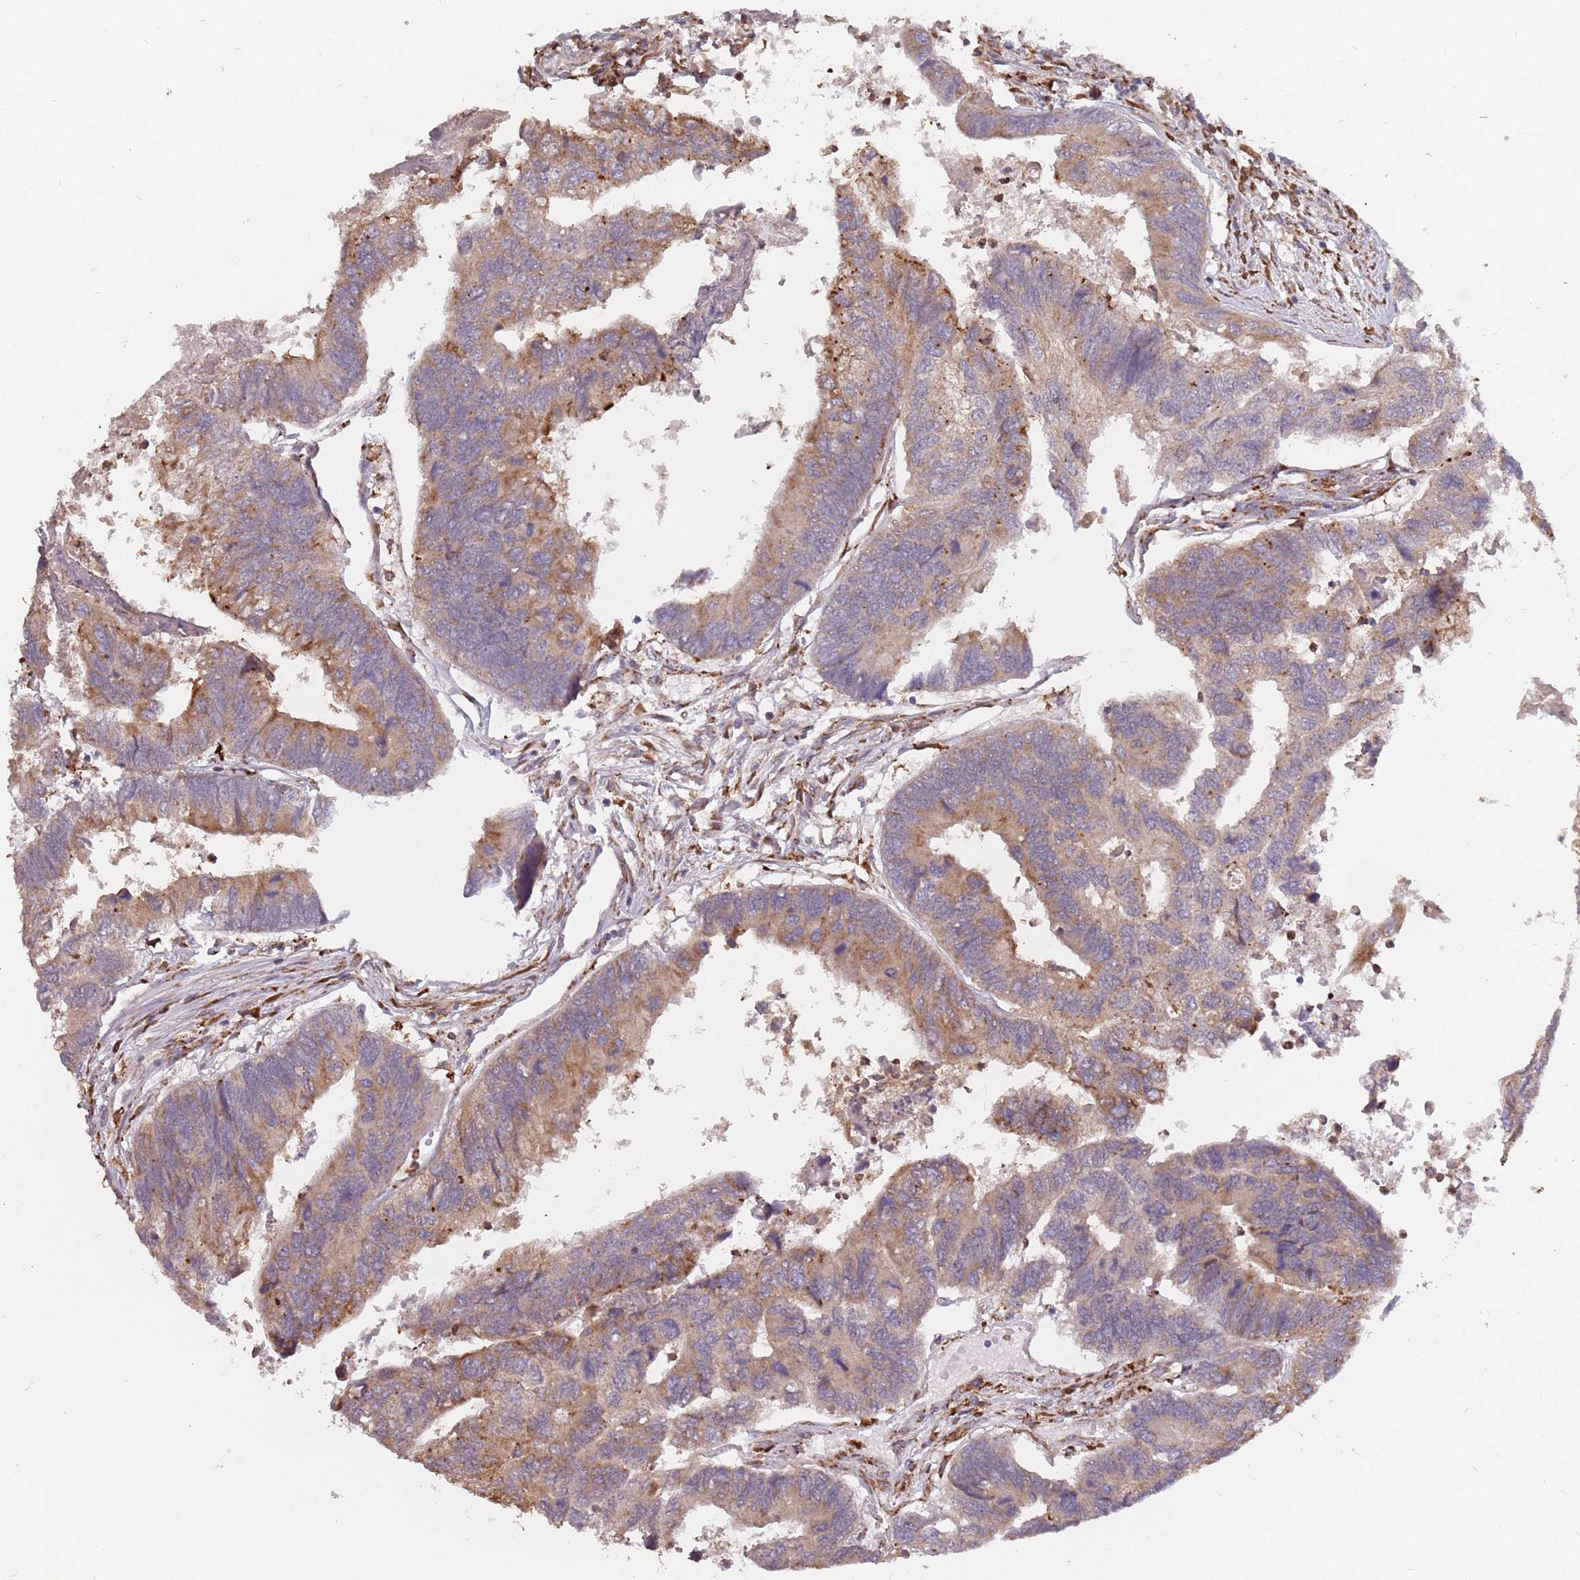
{"staining": {"intensity": "weak", "quantity": ">75%", "location": "cytoplasmic/membranous"}, "tissue": "colorectal cancer", "cell_type": "Tumor cells", "image_type": "cancer", "snomed": [{"axis": "morphology", "description": "Adenocarcinoma, NOS"}, {"axis": "topography", "description": "Colon"}], "caption": "The micrograph reveals immunohistochemical staining of adenocarcinoma (colorectal). There is weak cytoplasmic/membranous expression is identified in approximately >75% of tumor cells. (Stains: DAB (3,3'-diaminobenzidine) in brown, nuclei in blue, Microscopy: brightfield microscopy at high magnification).", "gene": "RPS9", "patient": {"sex": "female", "age": 67}}